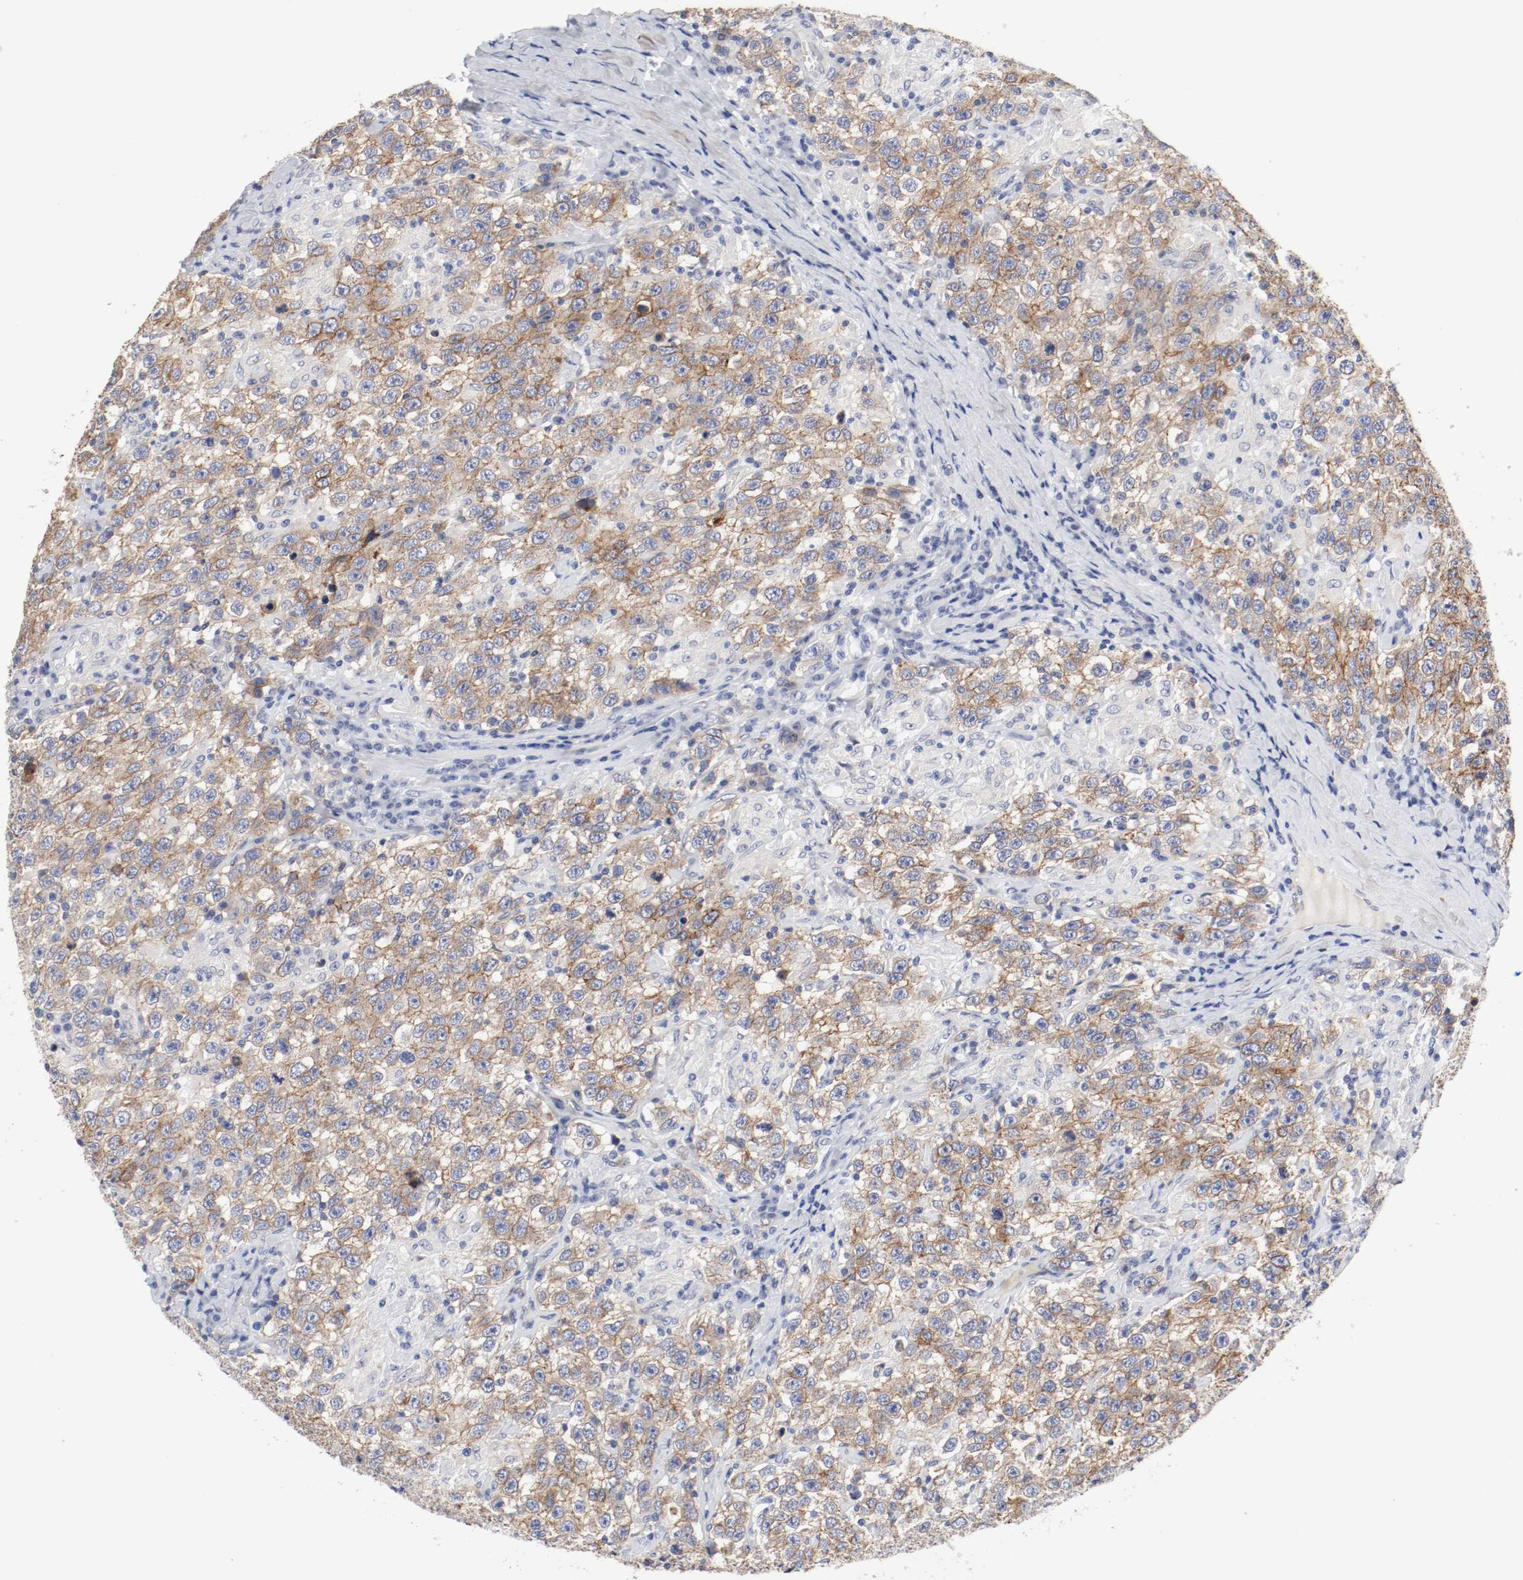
{"staining": {"intensity": "moderate", "quantity": ">75%", "location": "cytoplasmic/membranous"}, "tissue": "testis cancer", "cell_type": "Tumor cells", "image_type": "cancer", "snomed": [{"axis": "morphology", "description": "Seminoma, NOS"}, {"axis": "topography", "description": "Testis"}], "caption": "Human seminoma (testis) stained with a brown dye displays moderate cytoplasmic/membranous positive positivity in about >75% of tumor cells.", "gene": "KIT", "patient": {"sex": "male", "age": 41}}